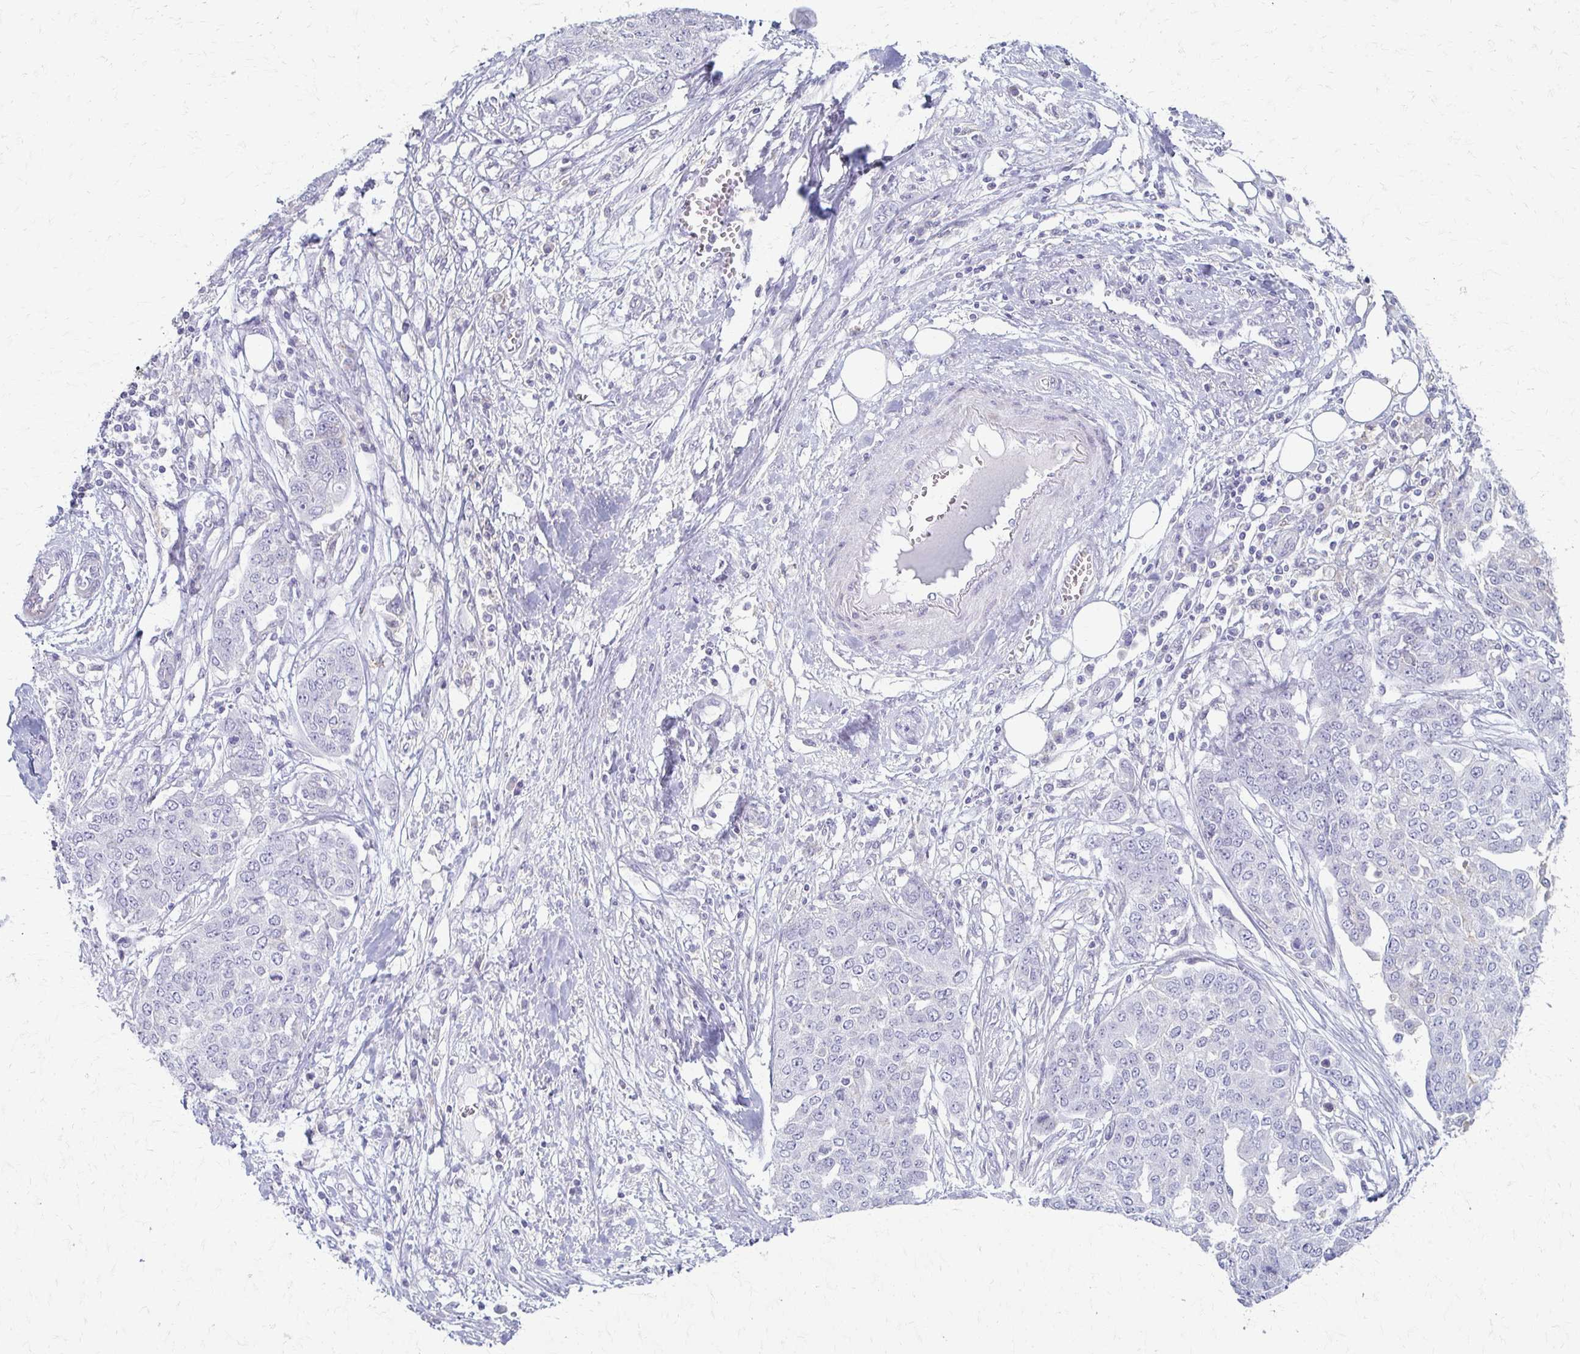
{"staining": {"intensity": "negative", "quantity": "none", "location": "none"}, "tissue": "ovarian cancer", "cell_type": "Tumor cells", "image_type": "cancer", "snomed": [{"axis": "morphology", "description": "Cystadenocarcinoma, serous, NOS"}, {"axis": "topography", "description": "Soft tissue"}, {"axis": "topography", "description": "Ovary"}], "caption": "Serous cystadenocarcinoma (ovarian) was stained to show a protein in brown. There is no significant staining in tumor cells.", "gene": "FCGR2B", "patient": {"sex": "female", "age": 57}}